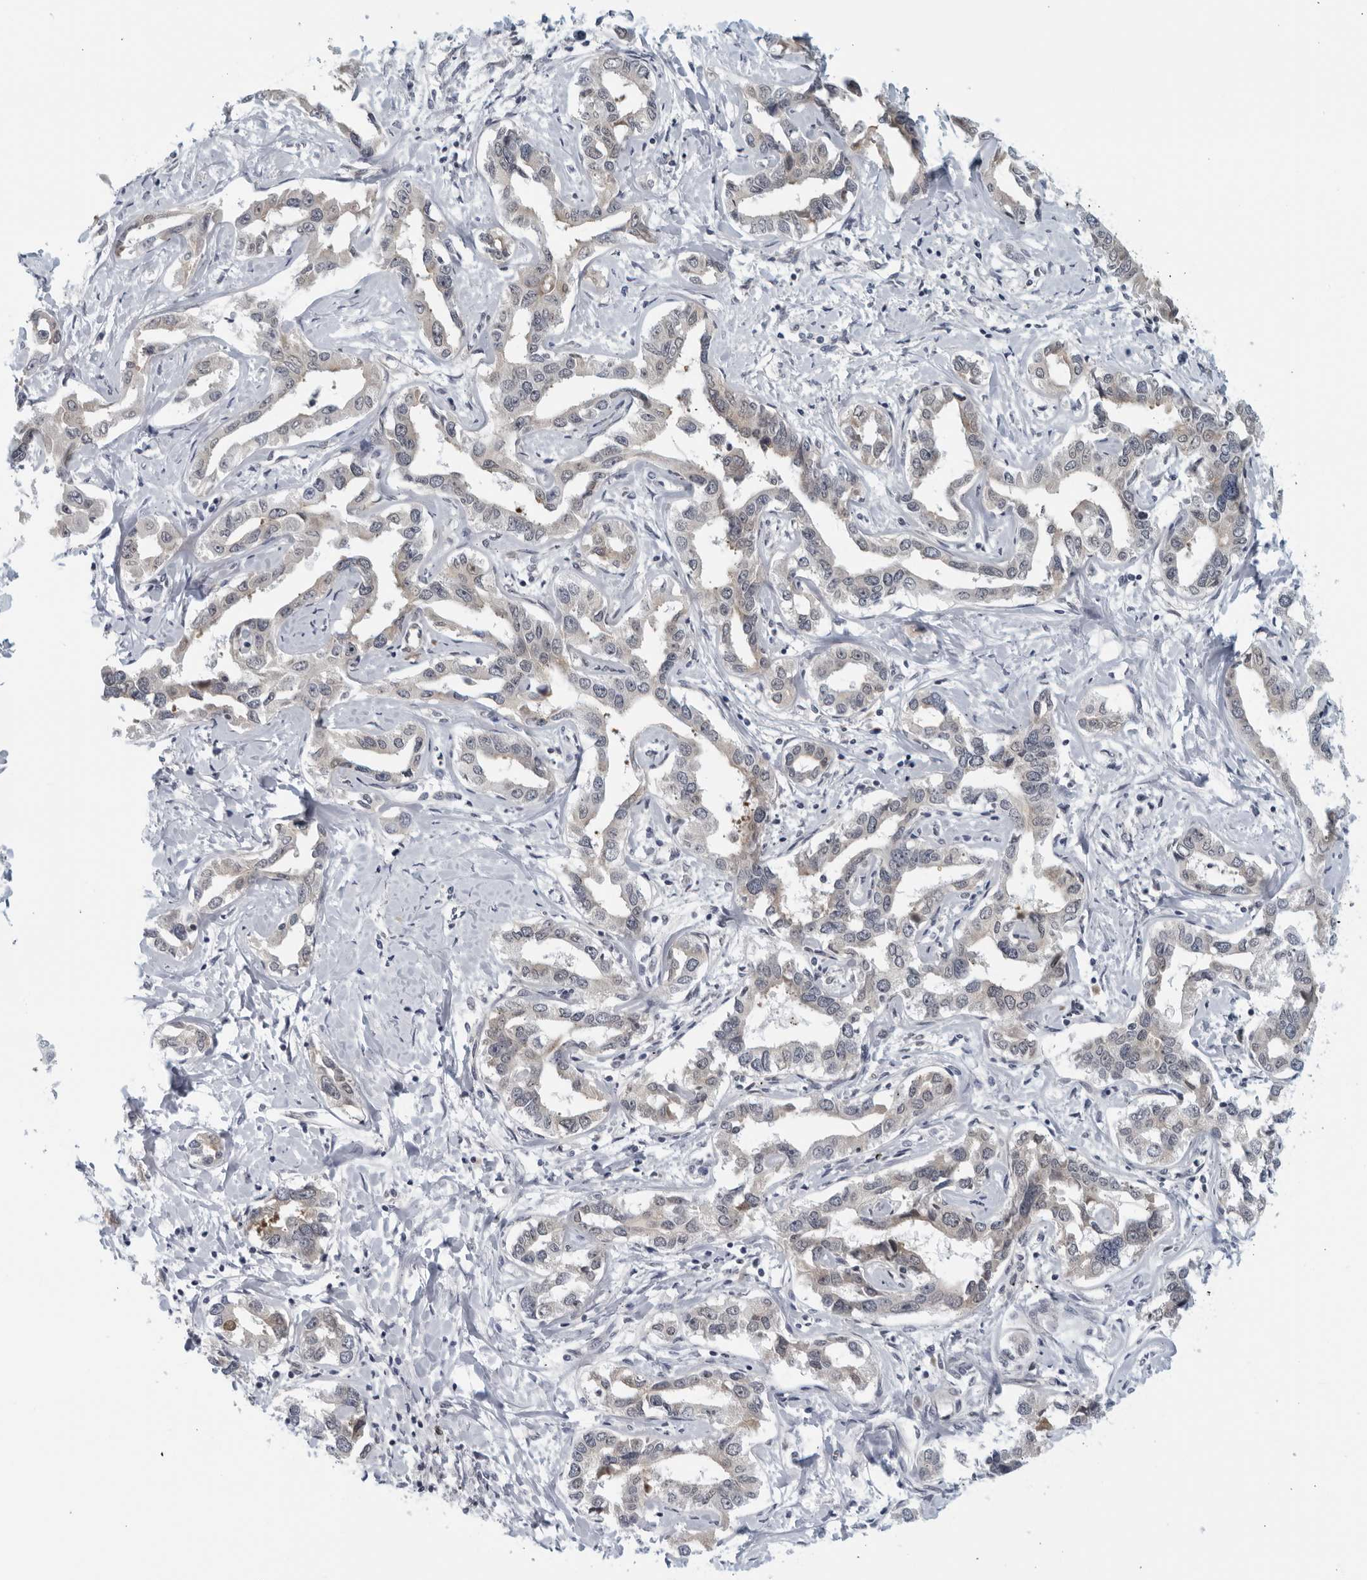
{"staining": {"intensity": "negative", "quantity": "none", "location": "none"}, "tissue": "liver cancer", "cell_type": "Tumor cells", "image_type": "cancer", "snomed": [{"axis": "morphology", "description": "Cholangiocarcinoma"}, {"axis": "topography", "description": "Liver"}], "caption": "Human liver cancer (cholangiocarcinoma) stained for a protein using IHC exhibits no staining in tumor cells.", "gene": "RC3H1", "patient": {"sex": "male", "age": 59}}